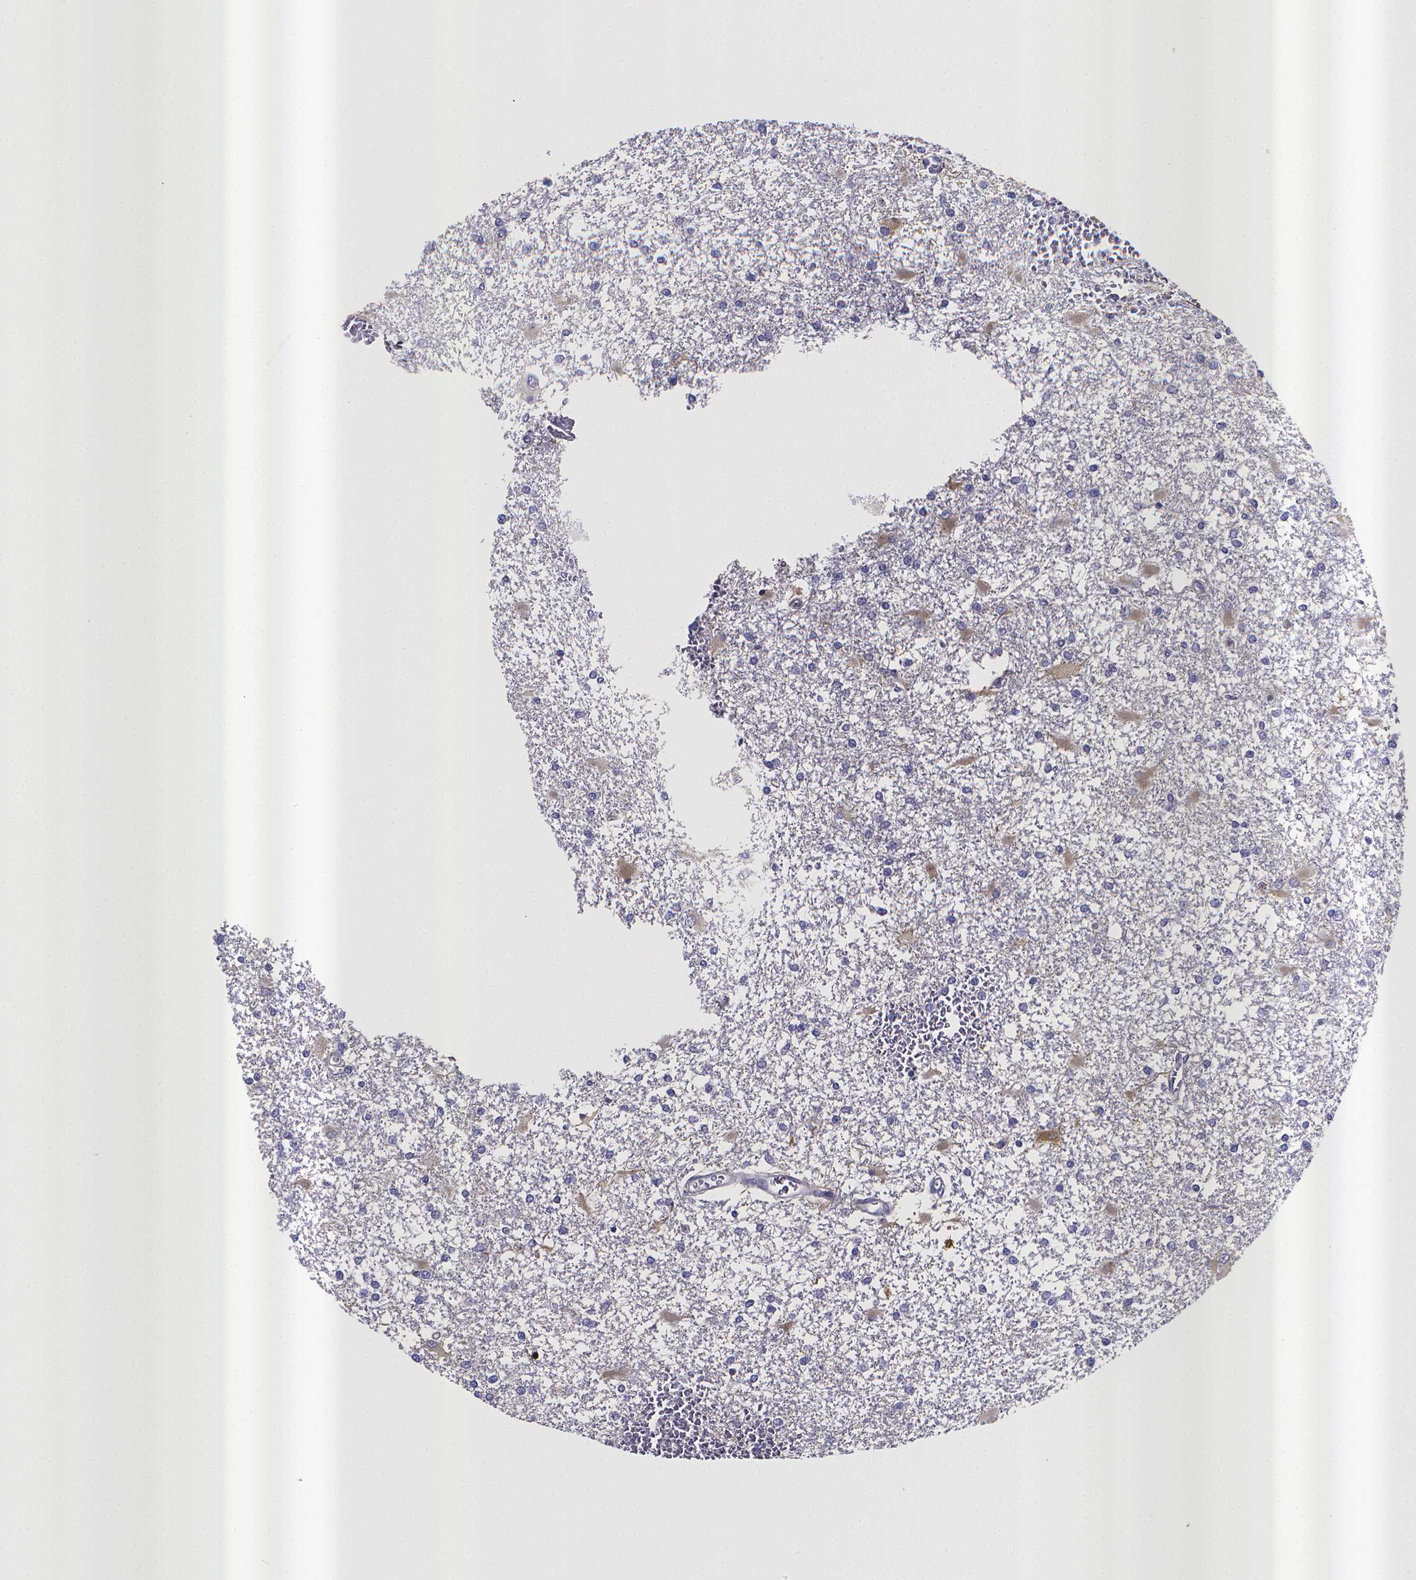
{"staining": {"intensity": "negative", "quantity": "none", "location": "none"}, "tissue": "glioma", "cell_type": "Tumor cells", "image_type": "cancer", "snomed": [{"axis": "morphology", "description": "Glioma, malignant, High grade"}, {"axis": "topography", "description": "Cerebral cortex"}], "caption": "Immunohistochemistry photomicrograph of human glioma stained for a protein (brown), which demonstrates no staining in tumor cells.", "gene": "RERG", "patient": {"sex": "male", "age": 79}}